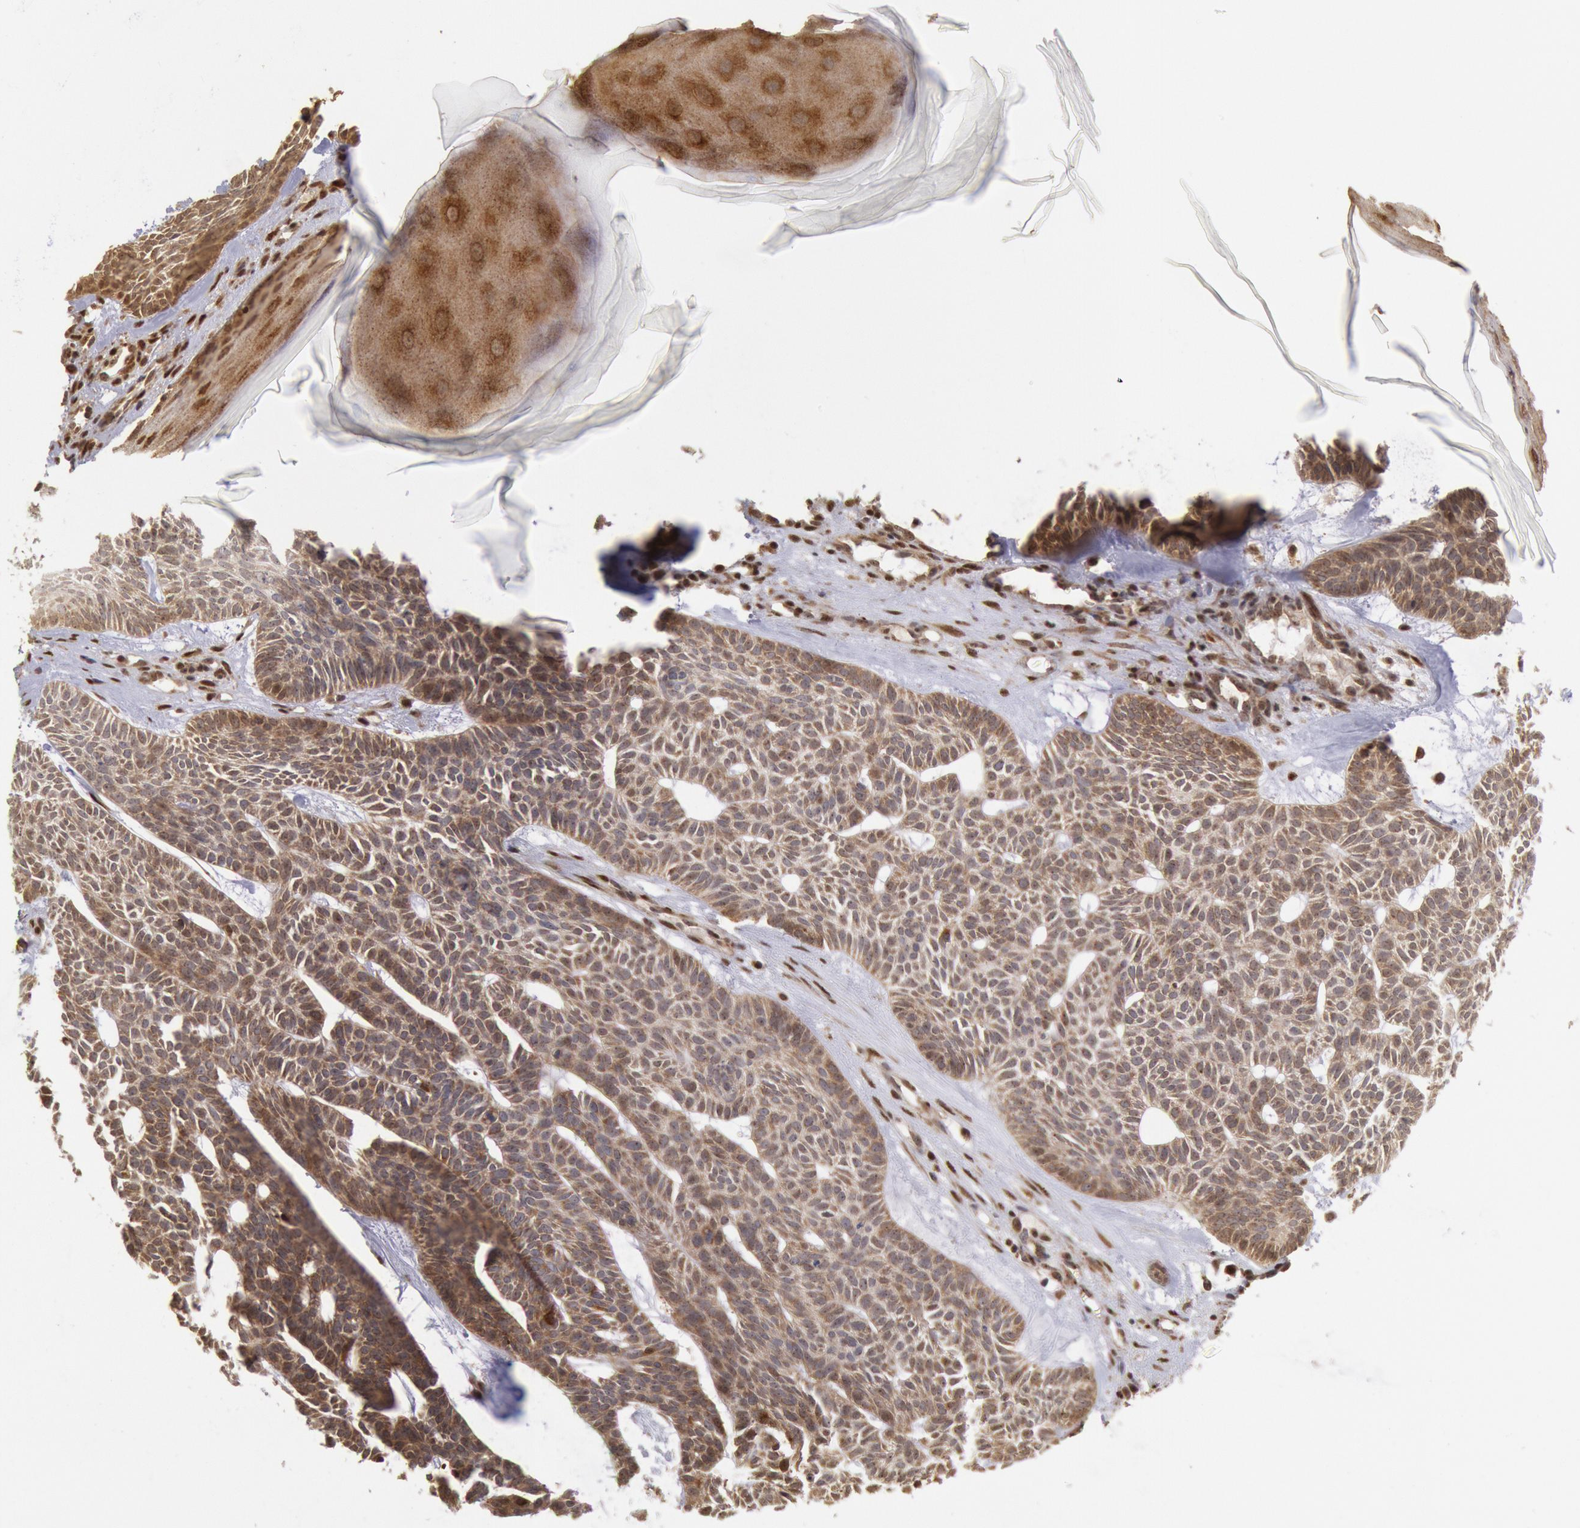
{"staining": {"intensity": "moderate", "quantity": "25%-75%", "location": "cytoplasmic/membranous"}, "tissue": "skin cancer", "cell_type": "Tumor cells", "image_type": "cancer", "snomed": [{"axis": "morphology", "description": "Basal cell carcinoma"}, {"axis": "topography", "description": "Skin"}], "caption": "Basal cell carcinoma (skin) tissue shows moderate cytoplasmic/membranous expression in approximately 25%-75% of tumor cells, visualized by immunohistochemistry.", "gene": "STX17", "patient": {"sex": "male", "age": 75}}